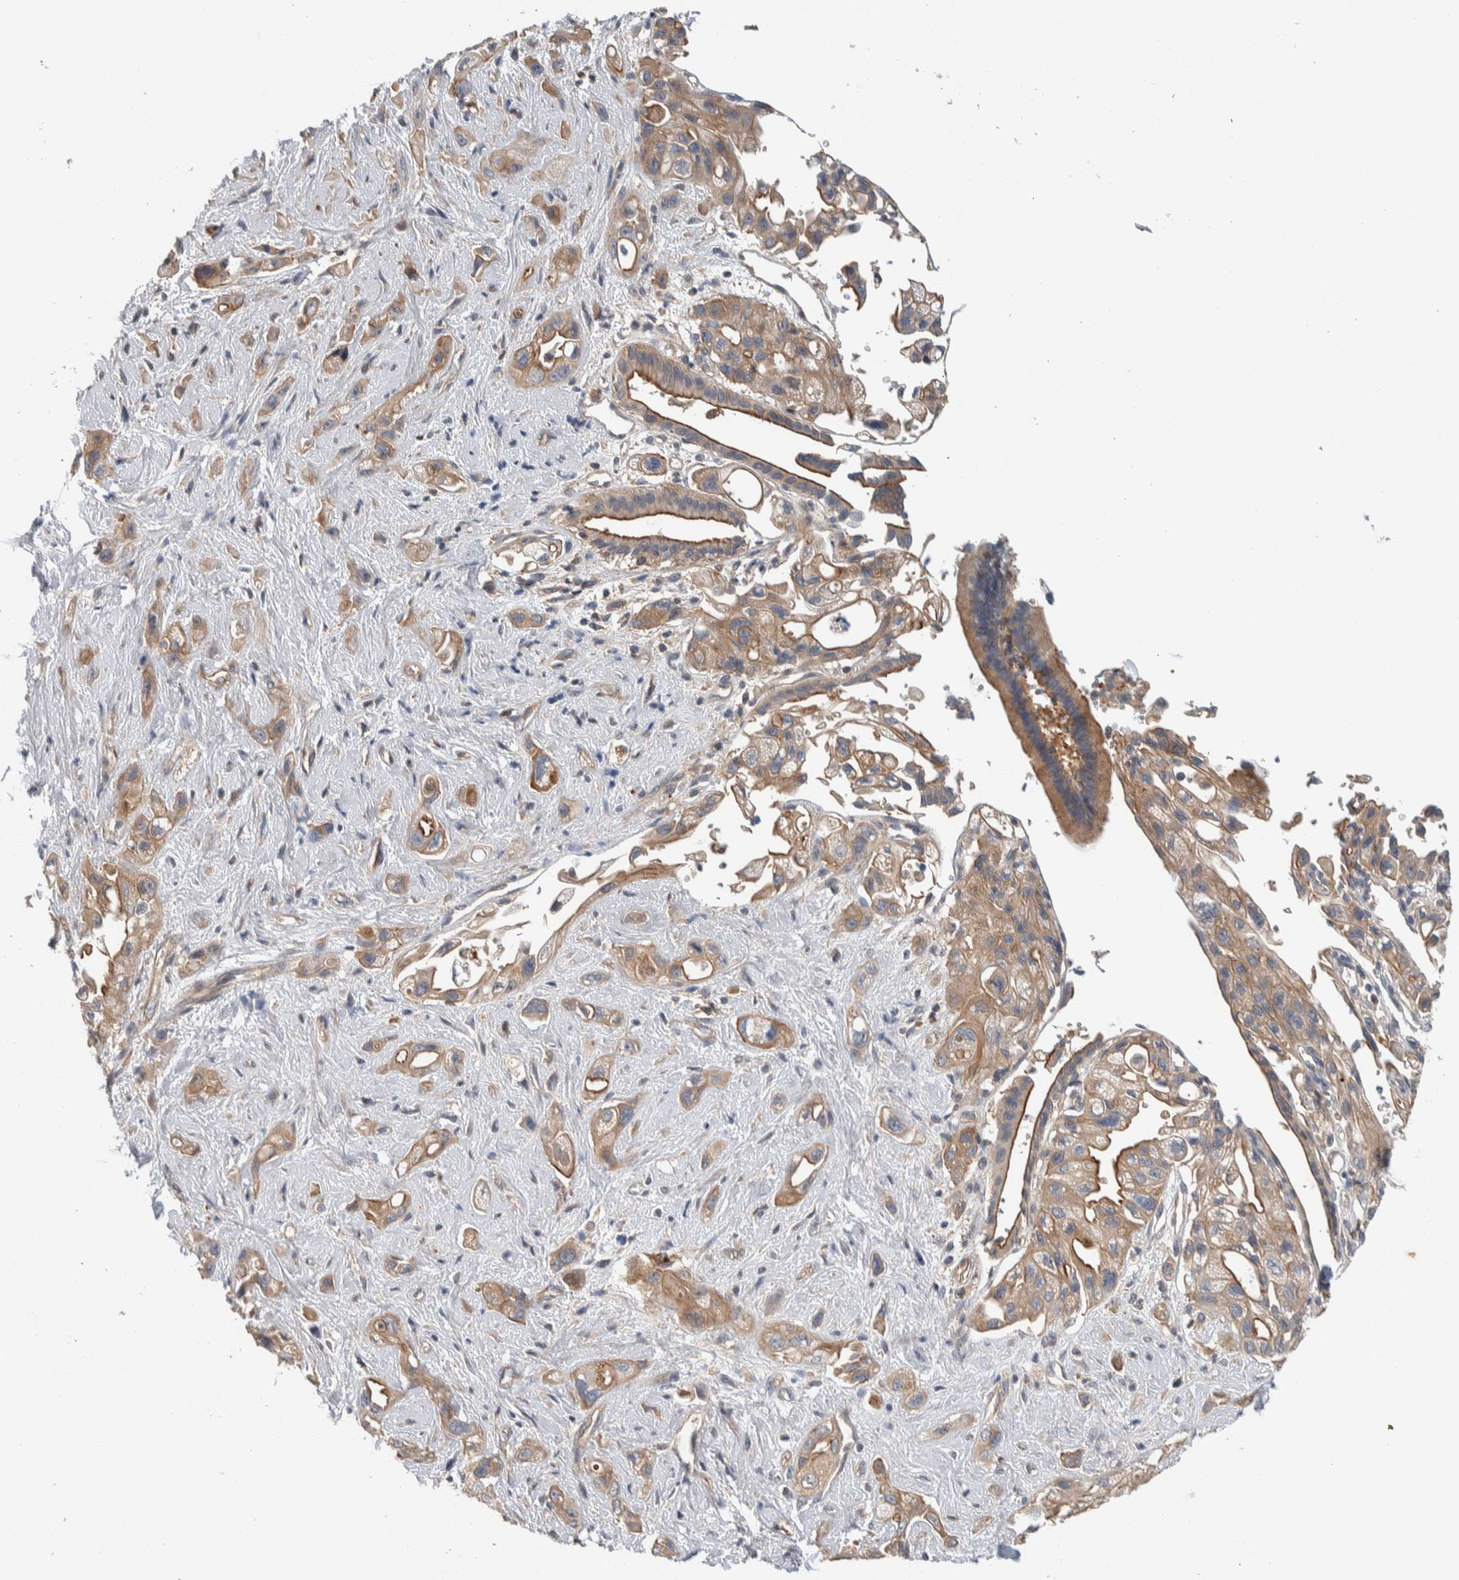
{"staining": {"intensity": "moderate", "quantity": ">75%", "location": "cytoplasmic/membranous"}, "tissue": "pancreatic cancer", "cell_type": "Tumor cells", "image_type": "cancer", "snomed": [{"axis": "morphology", "description": "Adenocarcinoma, NOS"}, {"axis": "topography", "description": "Pancreas"}], "caption": "Human pancreatic adenocarcinoma stained with a brown dye shows moderate cytoplasmic/membranous positive staining in about >75% of tumor cells.", "gene": "MPRIP", "patient": {"sex": "female", "age": 66}}